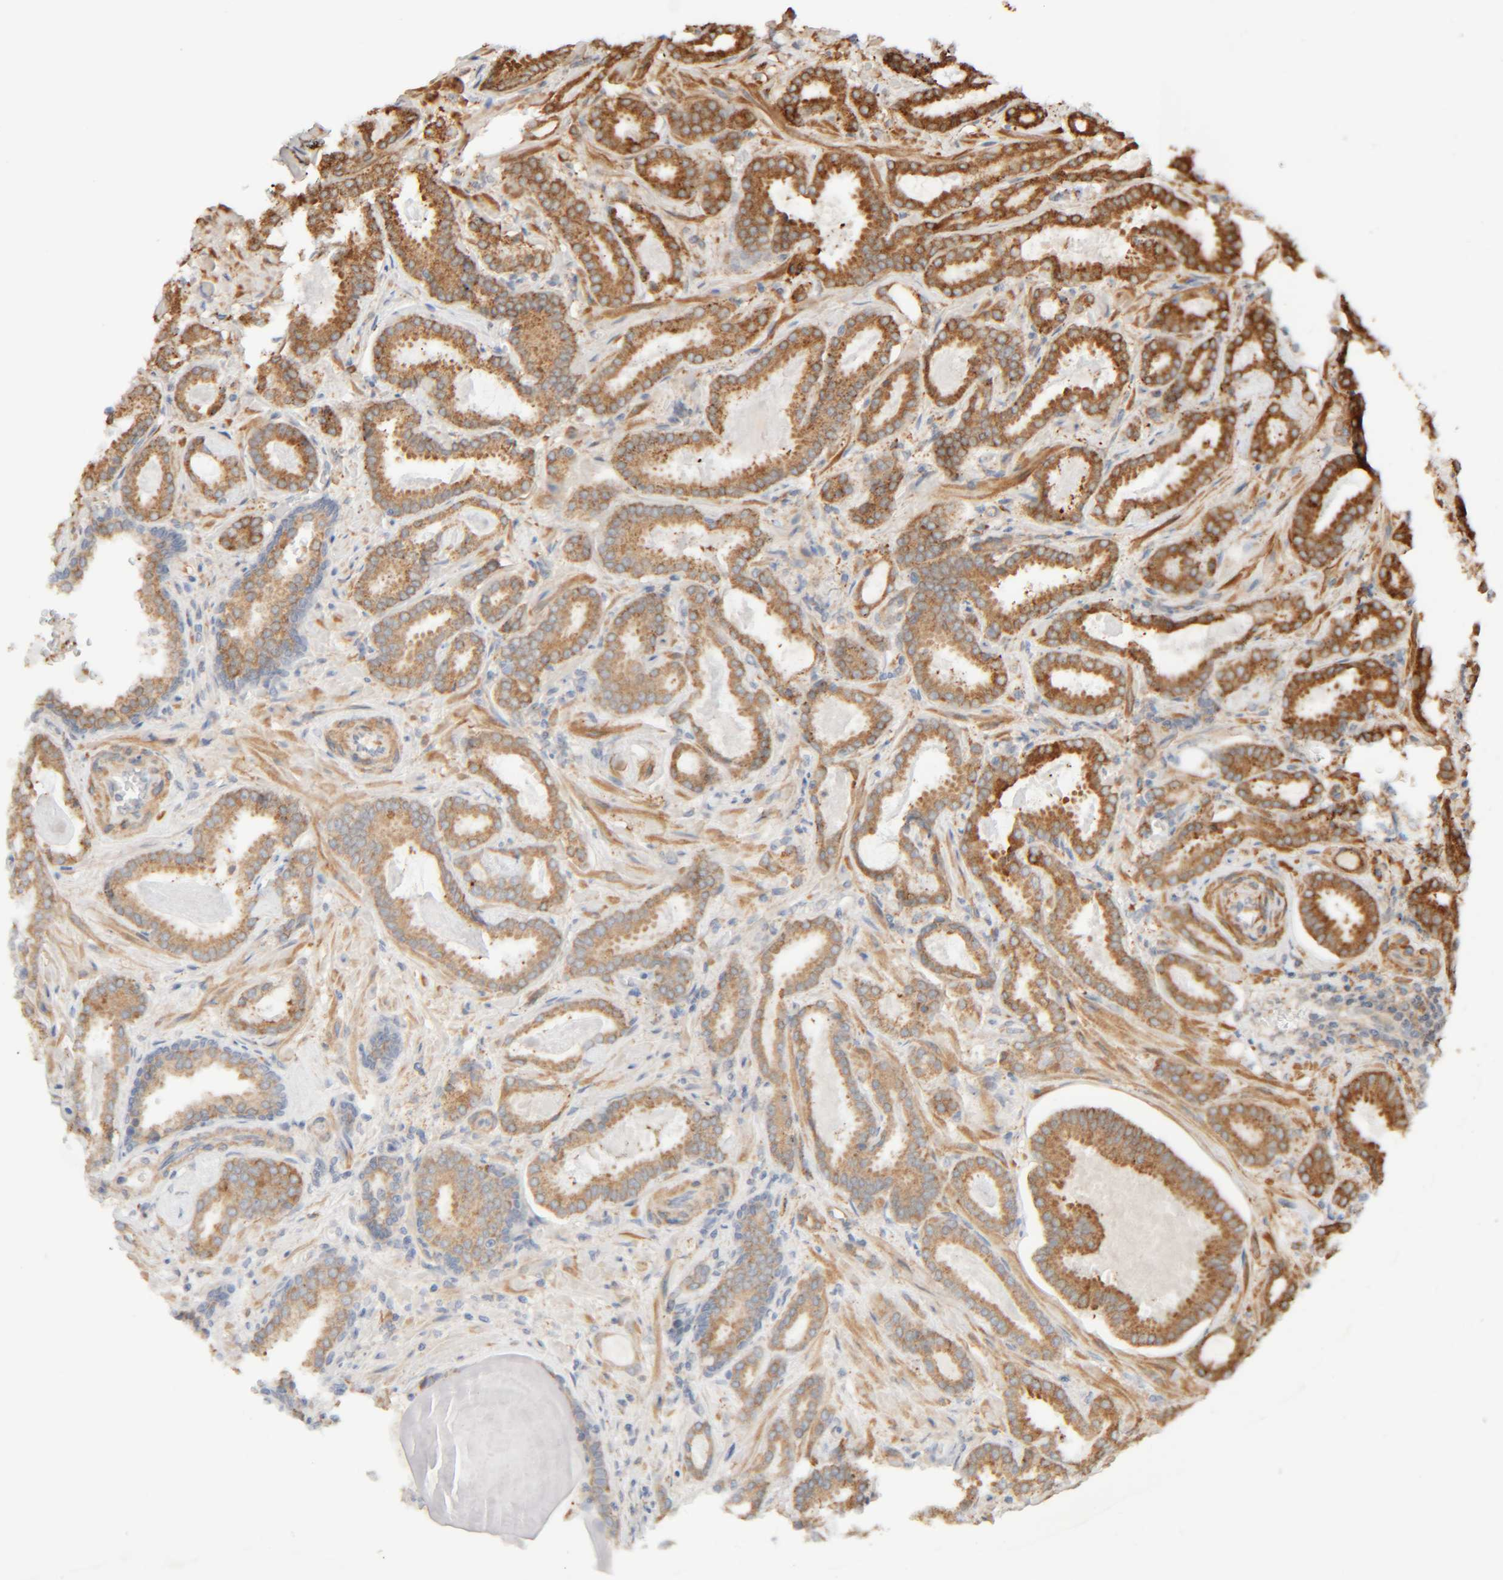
{"staining": {"intensity": "moderate", "quantity": ">75%", "location": "cytoplasmic/membranous"}, "tissue": "prostate cancer", "cell_type": "Tumor cells", "image_type": "cancer", "snomed": [{"axis": "morphology", "description": "Adenocarcinoma, Low grade"}, {"axis": "topography", "description": "Prostate"}], "caption": "IHC (DAB (3,3'-diaminobenzidine)) staining of prostate cancer (low-grade adenocarcinoma) shows moderate cytoplasmic/membranous protein staining in about >75% of tumor cells.", "gene": "INTS1", "patient": {"sex": "male", "age": 53}}